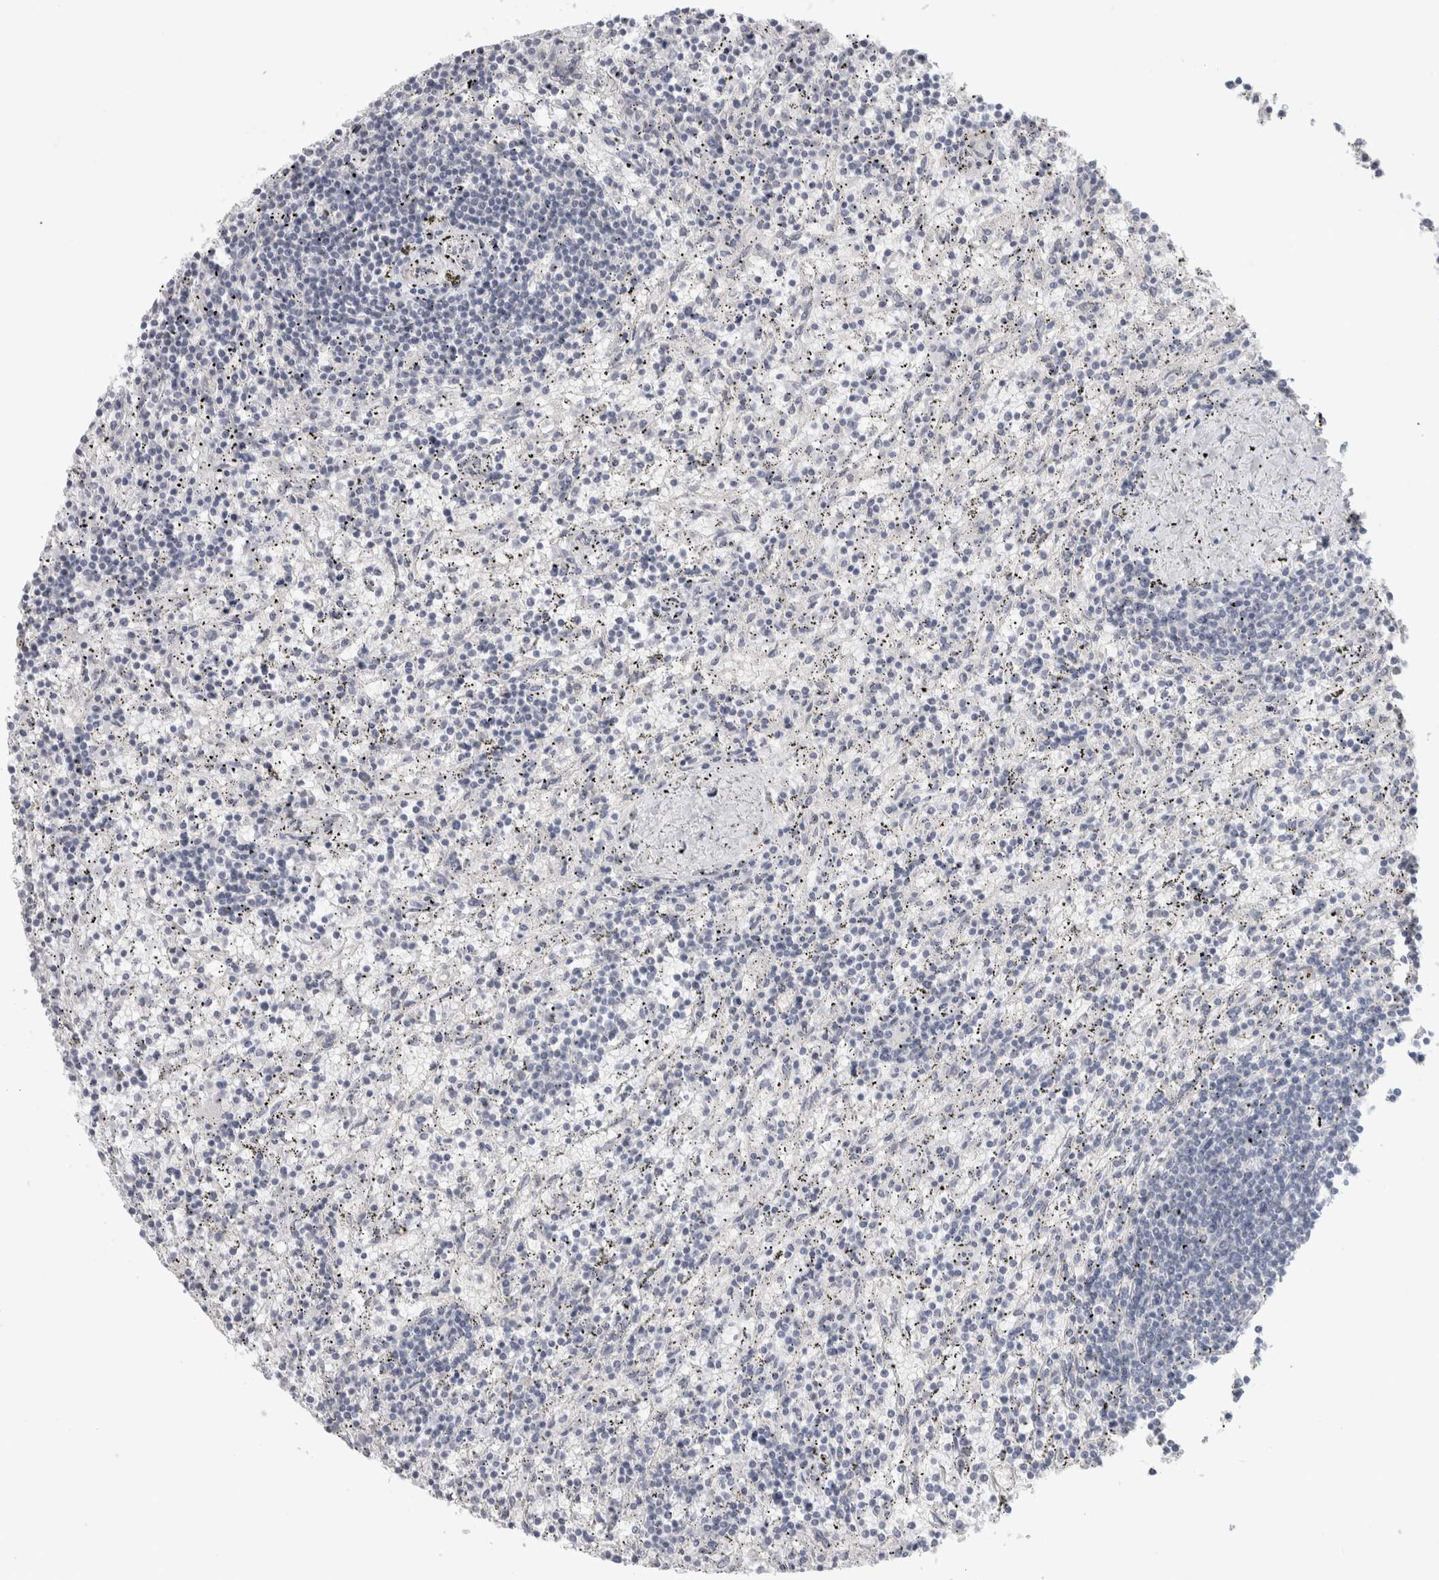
{"staining": {"intensity": "negative", "quantity": "none", "location": "none"}, "tissue": "lymphoma", "cell_type": "Tumor cells", "image_type": "cancer", "snomed": [{"axis": "morphology", "description": "Malignant lymphoma, non-Hodgkin's type, Low grade"}, {"axis": "topography", "description": "Spleen"}], "caption": "Immunohistochemistry of human malignant lymphoma, non-Hodgkin's type (low-grade) demonstrates no positivity in tumor cells.", "gene": "DCXR", "patient": {"sex": "male", "age": 76}}